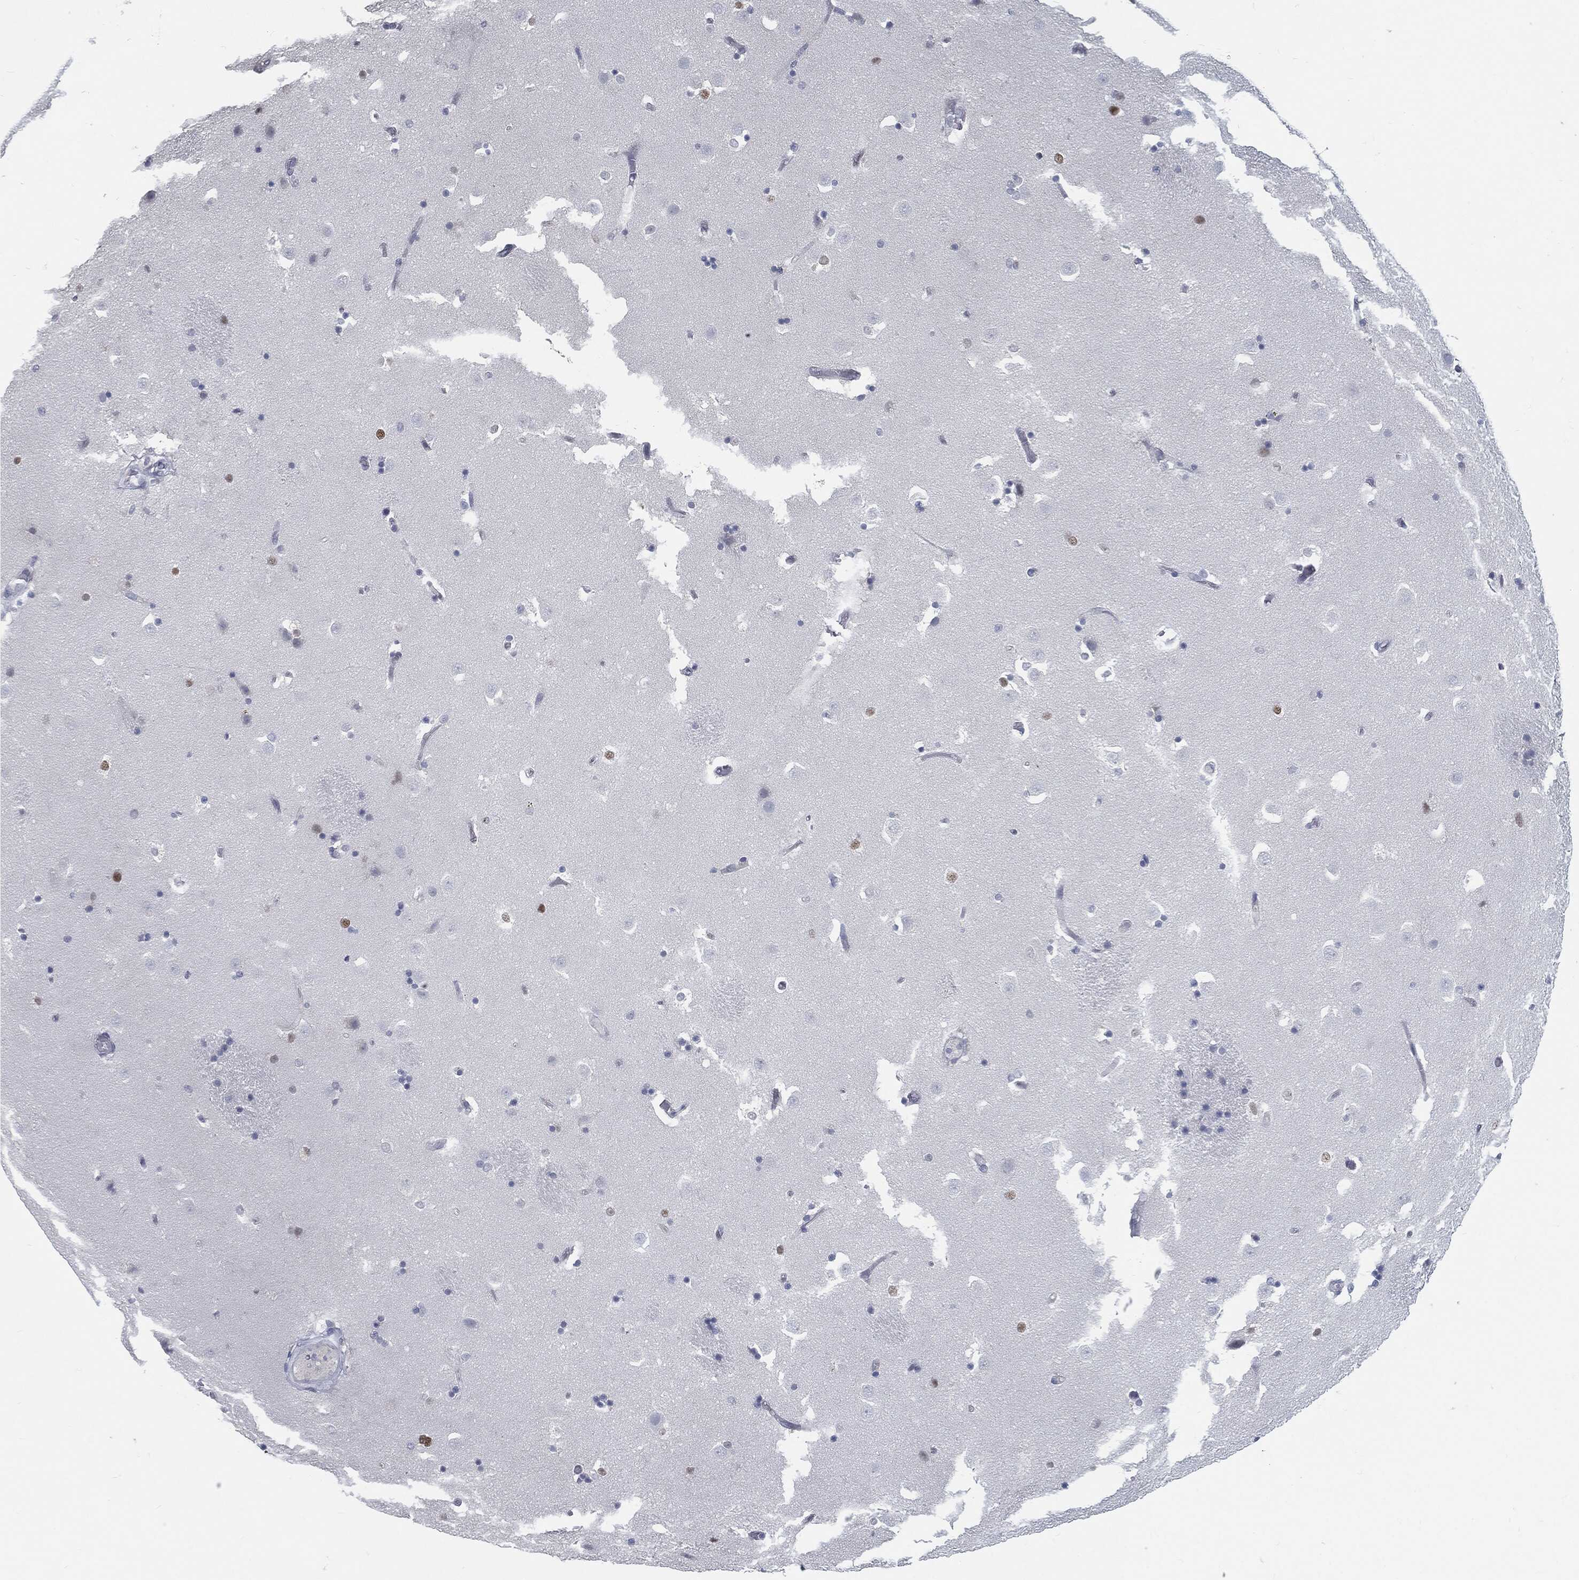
{"staining": {"intensity": "negative", "quantity": "none", "location": "none"}, "tissue": "caudate", "cell_type": "Glial cells", "image_type": "normal", "snomed": [{"axis": "morphology", "description": "Normal tissue, NOS"}, {"axis": "topography", "description": "Lateral ventricle wall"}], "caption": "IHC image of normal caudate: human caudate stained with DAB shows no significant protein expression in glial cells. (DAB (3,3'-diaminobenzidine) IHC visualized using brightfield microscopy, high magnification).", "gene": "PROM1", "patient": {"sex": "male", "age": 51}}